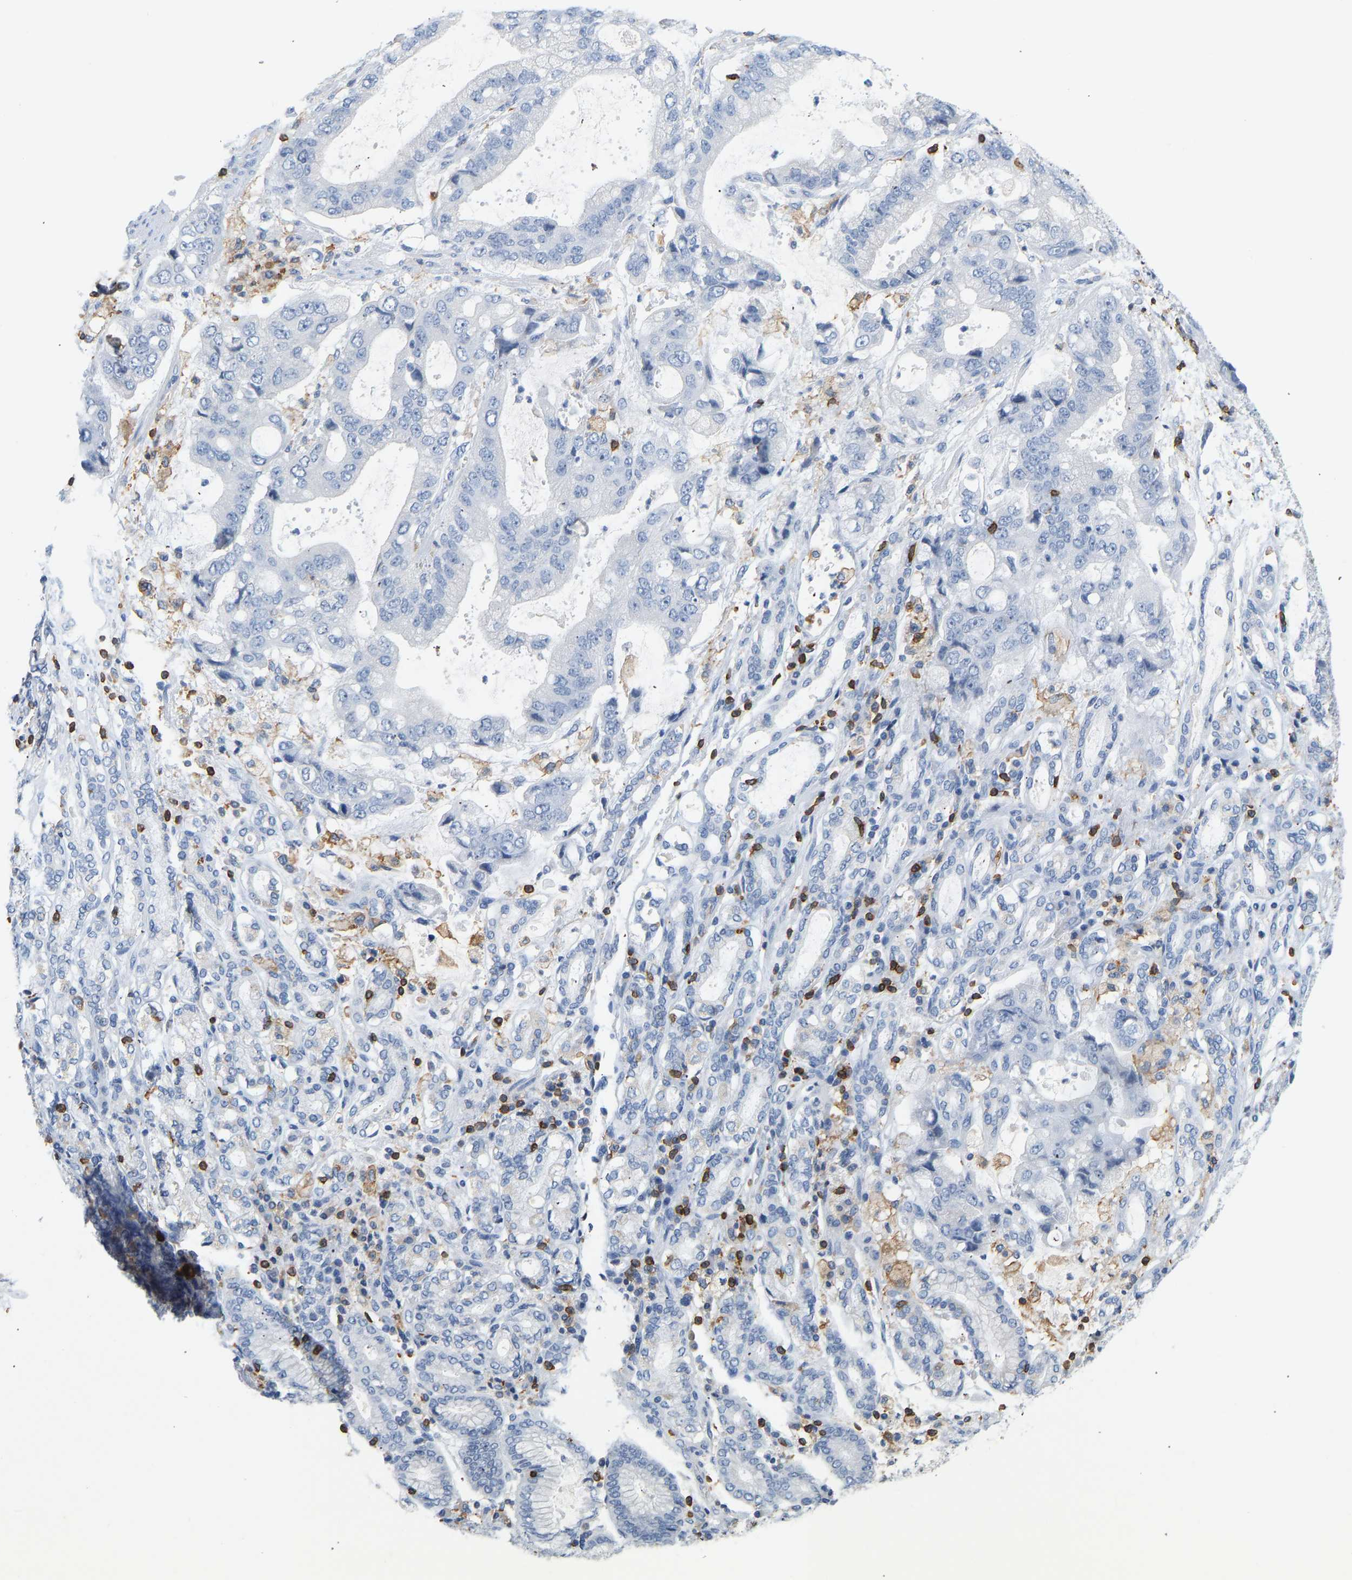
{"staining": {"intensity": "negative", "quantity": "none", "location": "none"}, "tissue": "stomach cancer", "cell_type": "Tumor cells", "image_type": "cancer", "snomed": [{"axis": "morphology", "description": "Normal tissue, NOS"}, {"axis": "morphology", "description": "Adenocarcinoma, NOS"}, {"axis": "topography", "description": "Stomach"}], "caption": "This histopathology image is of stomach adenocarcinoma stained with immunohistochemistry (IHC) to label a protein in brown with the nuclei are counter-stained blue. There is no staining in tumor cells.", "gene": "EVL", "patient": {"sex": "male", "age": 62}}